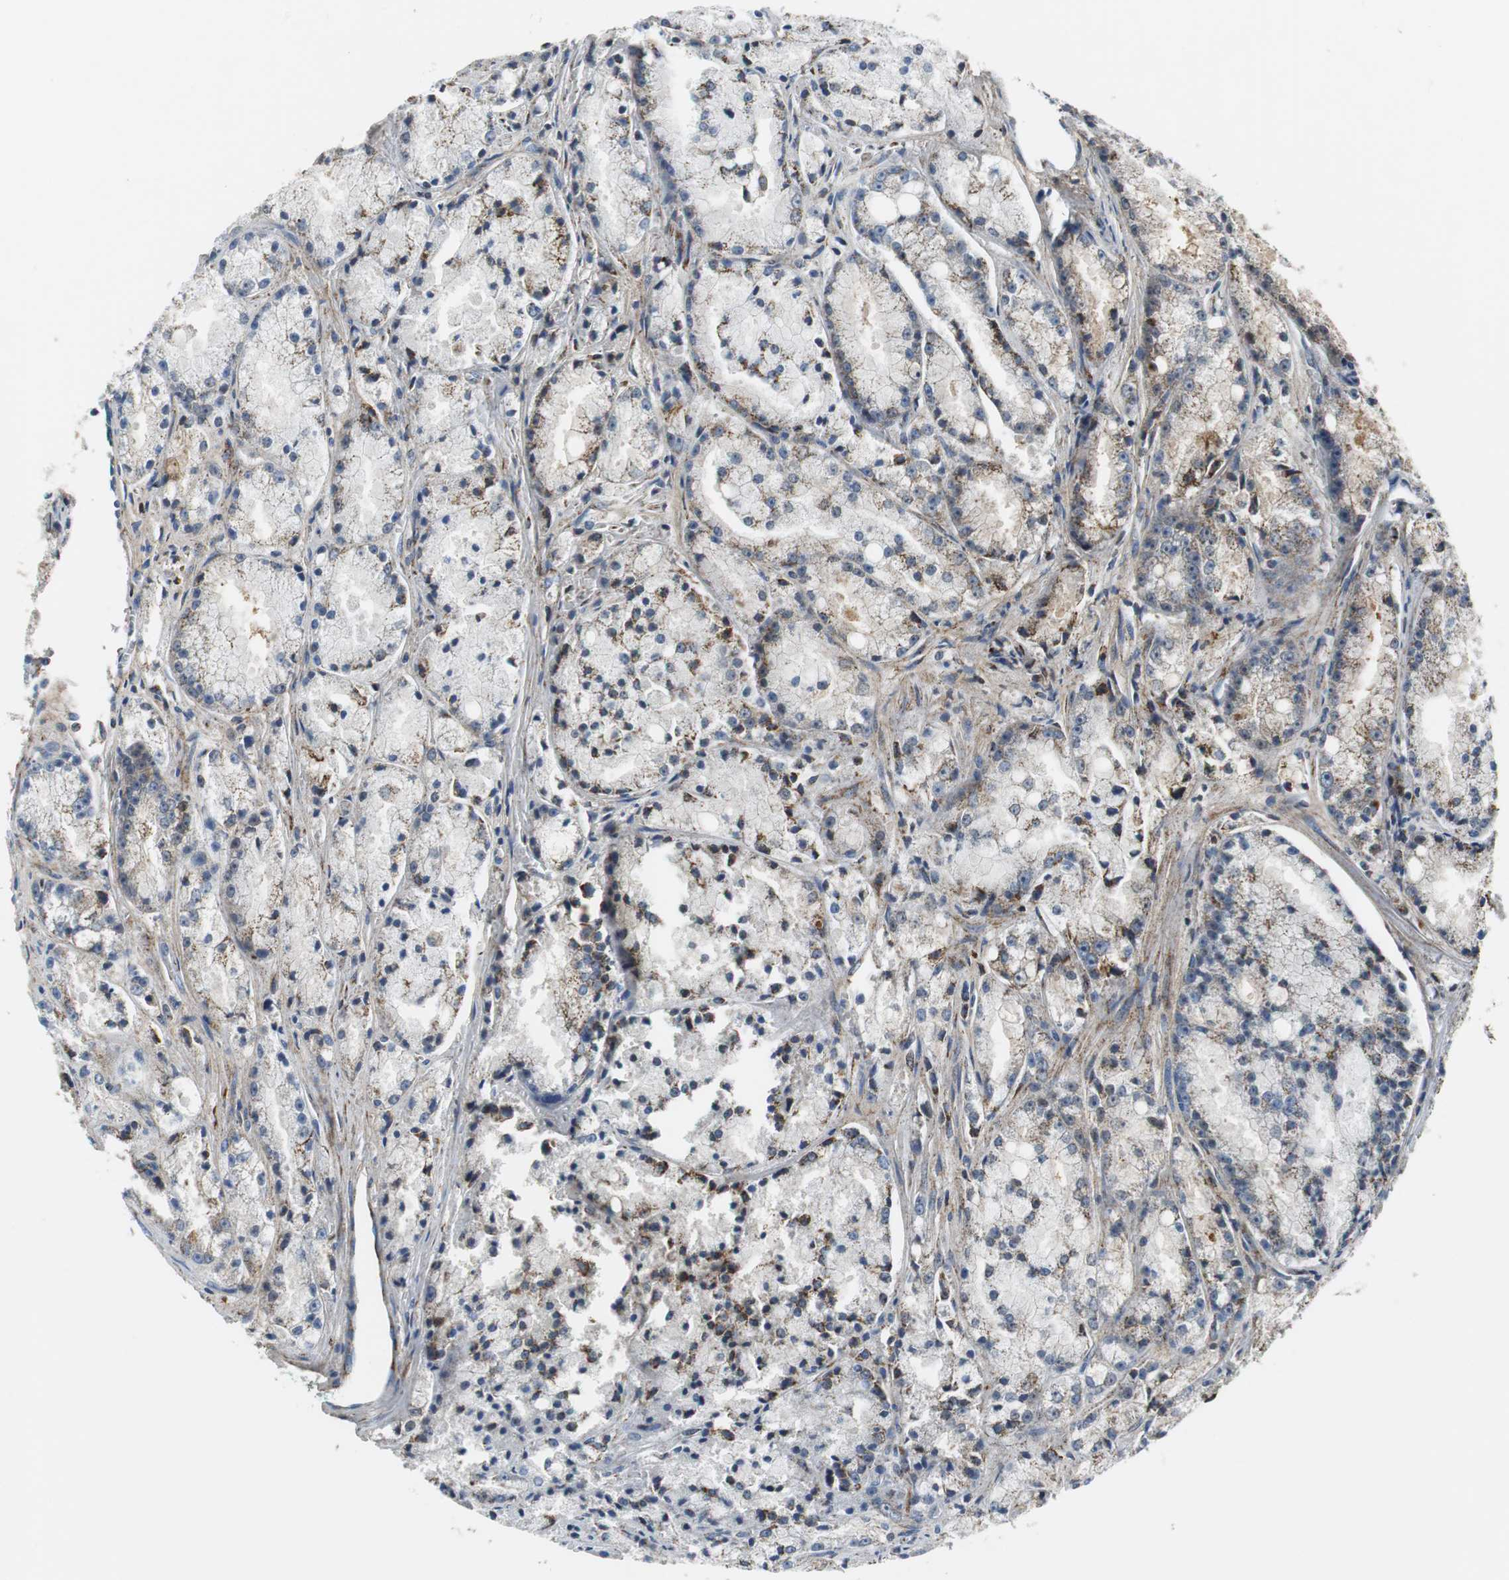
{"staining": {"intensity": "moderate", "quantity": "25%-75%", "location": "cytoplasmic/membranous"}, "tissue": "prostate cancer", "cell_type": "Tumor cells", "image_type": "cancer", "snomed": [{"axis": "morphology", "description": "Adenocarcinoma, Low grade"}, {"axis": "topography", "description": "Prostate"}], "caption": "High-power microscopy captured an IHC image of prostate cancer (low-grade adenocarcinoma), revealing moderate cytoplasmic/membranous positivity in approximately 25%-75% of tumor cells.", "gene": "C1QTNF7", "patient": {"sex": "male", "age": 64}}